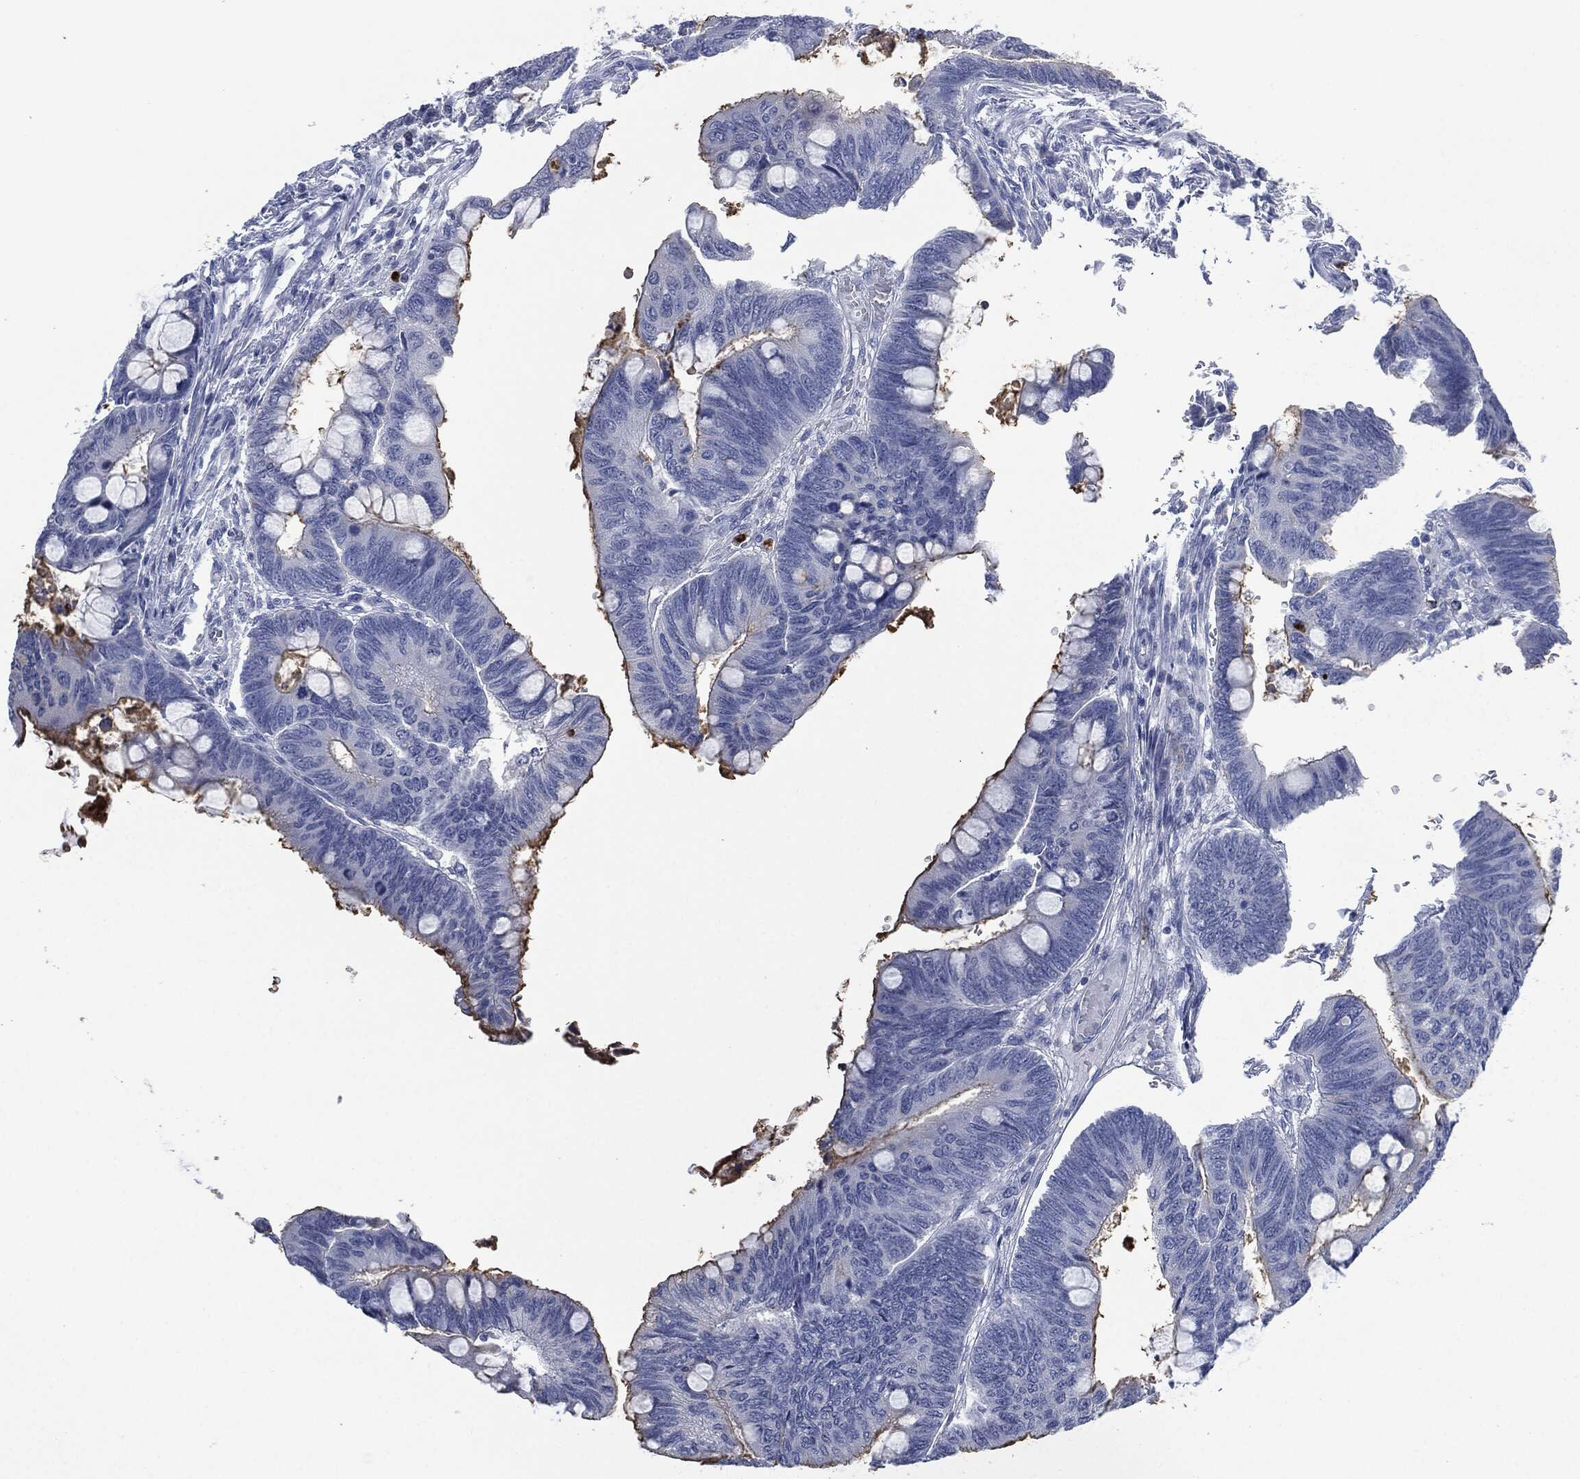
{"staining": {"intensity": "moderate", "quantity": "<25%", "location": "cytoplasmic/membranous"}, "tissue": "colorectal cancer", "cell_type": "Tumor cells", "image_type": "cancer", "snomed": [{"axis": "morphology", "description": "Normal tissue, NOS"}, {"axis": "morphology", "description": "Adenocarcinoma, NOS"}, {"axis": "topography", "description": "Rectum"}, {"axis": "topography", "description": "Peripheral nerve tissue"}], "caption": "Tumor cells show moderate cytoplasmic/membranous expression in about <25% of cells in colorectal adenocarcinoma. The staining is performed using DAB brown chromogen to label protein expression. The nuclei are counter-stained blue using hematoxylin.", "gene": "CEACAM8", "patient": {"sex": "male", "age": 92}}